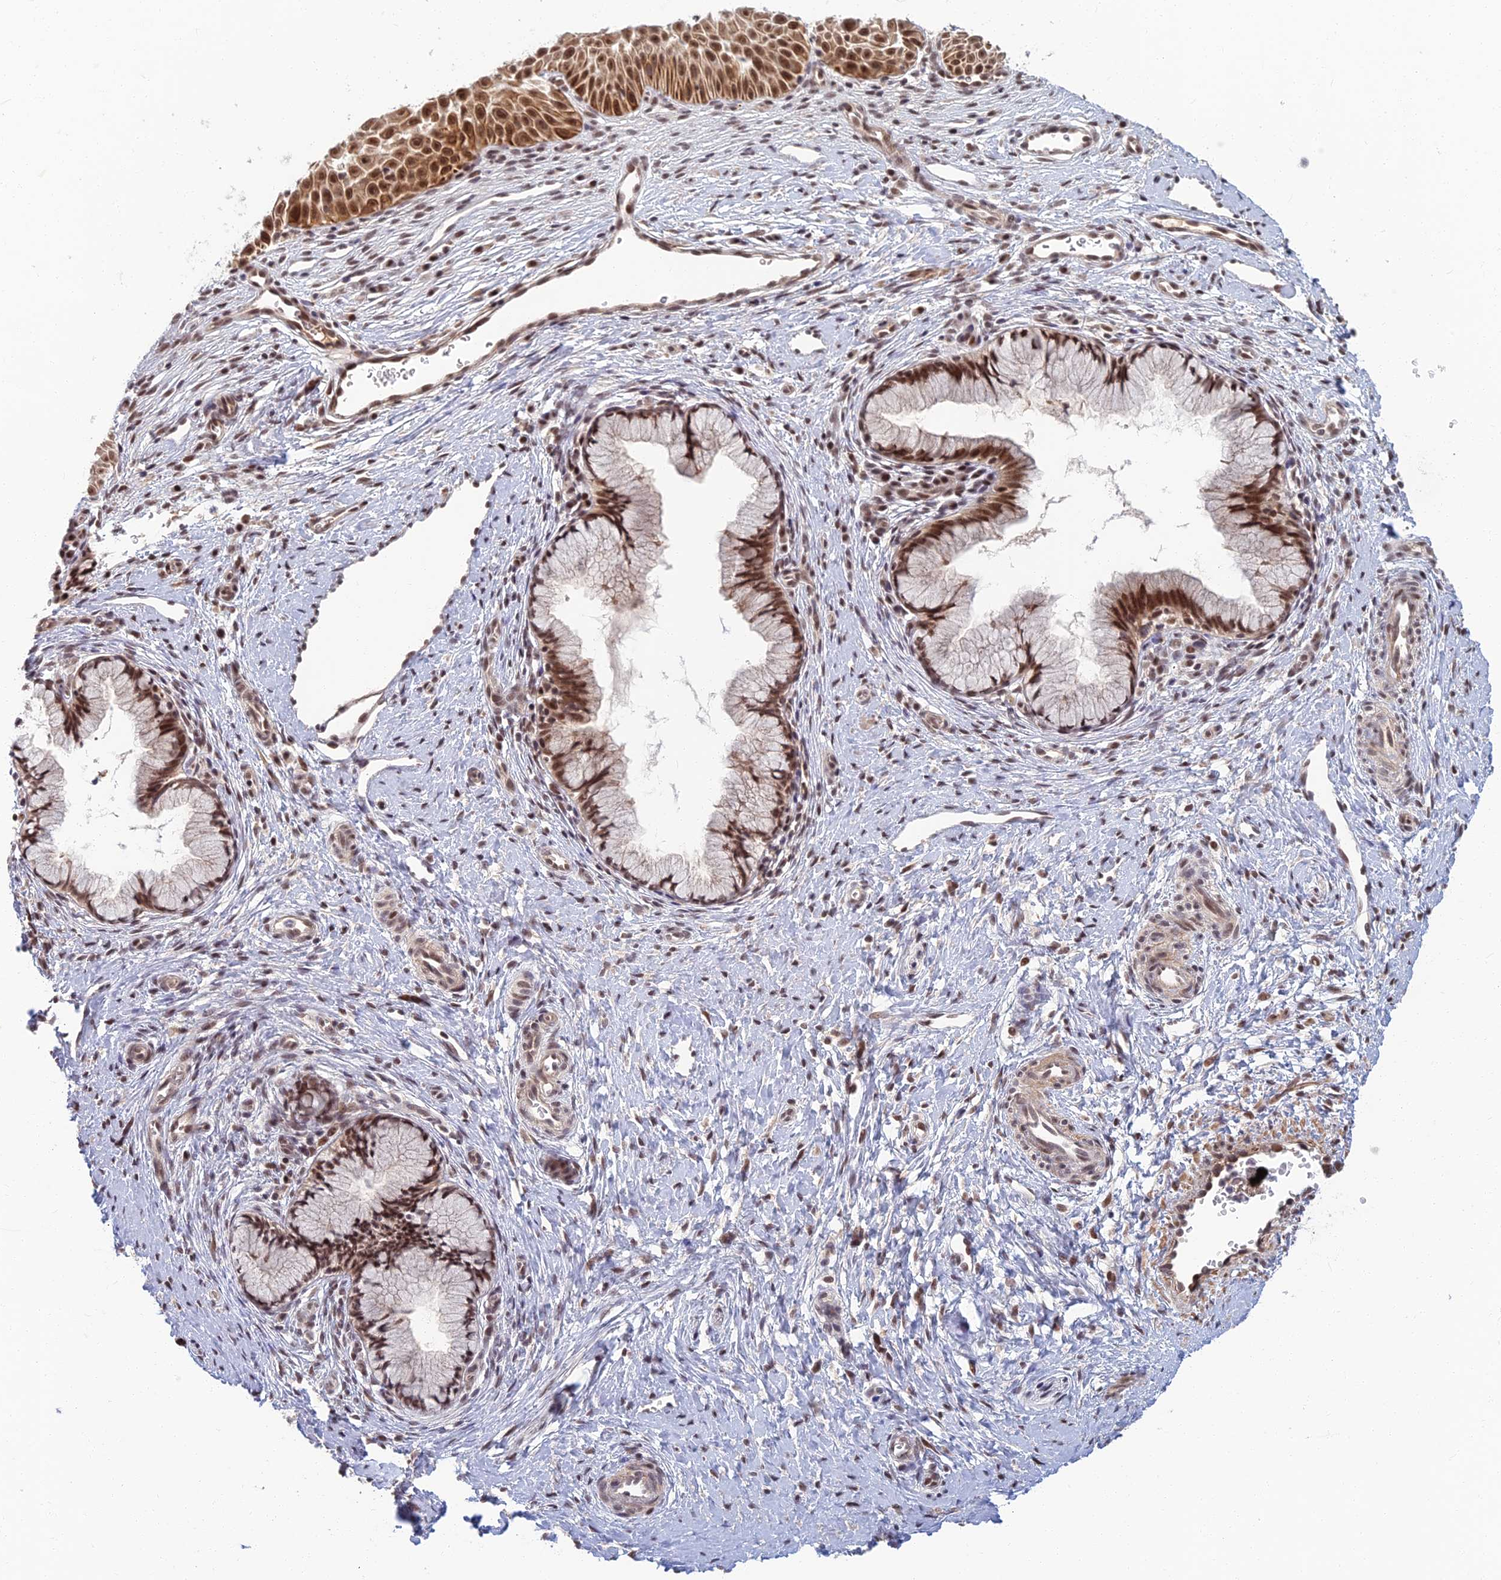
{"staining": {"intensity": "strong", "quantity": ">75%", "location": "nuclear"}, "tissue": "cervix", "cell_type": "Glandular cells", "image_type": "normal", "snomed": [{"axis": "morphology", "description": "Normal tissue, NOS"}, {"axis": "topography", "description": "Cervix"}], "caption": "Glandular cells display high levels of strong nuclear expression in about >75% of cells in unremarkable human cervix.", "gene": "TCEA2", "patient": {"sex": "female", "age": 36}}